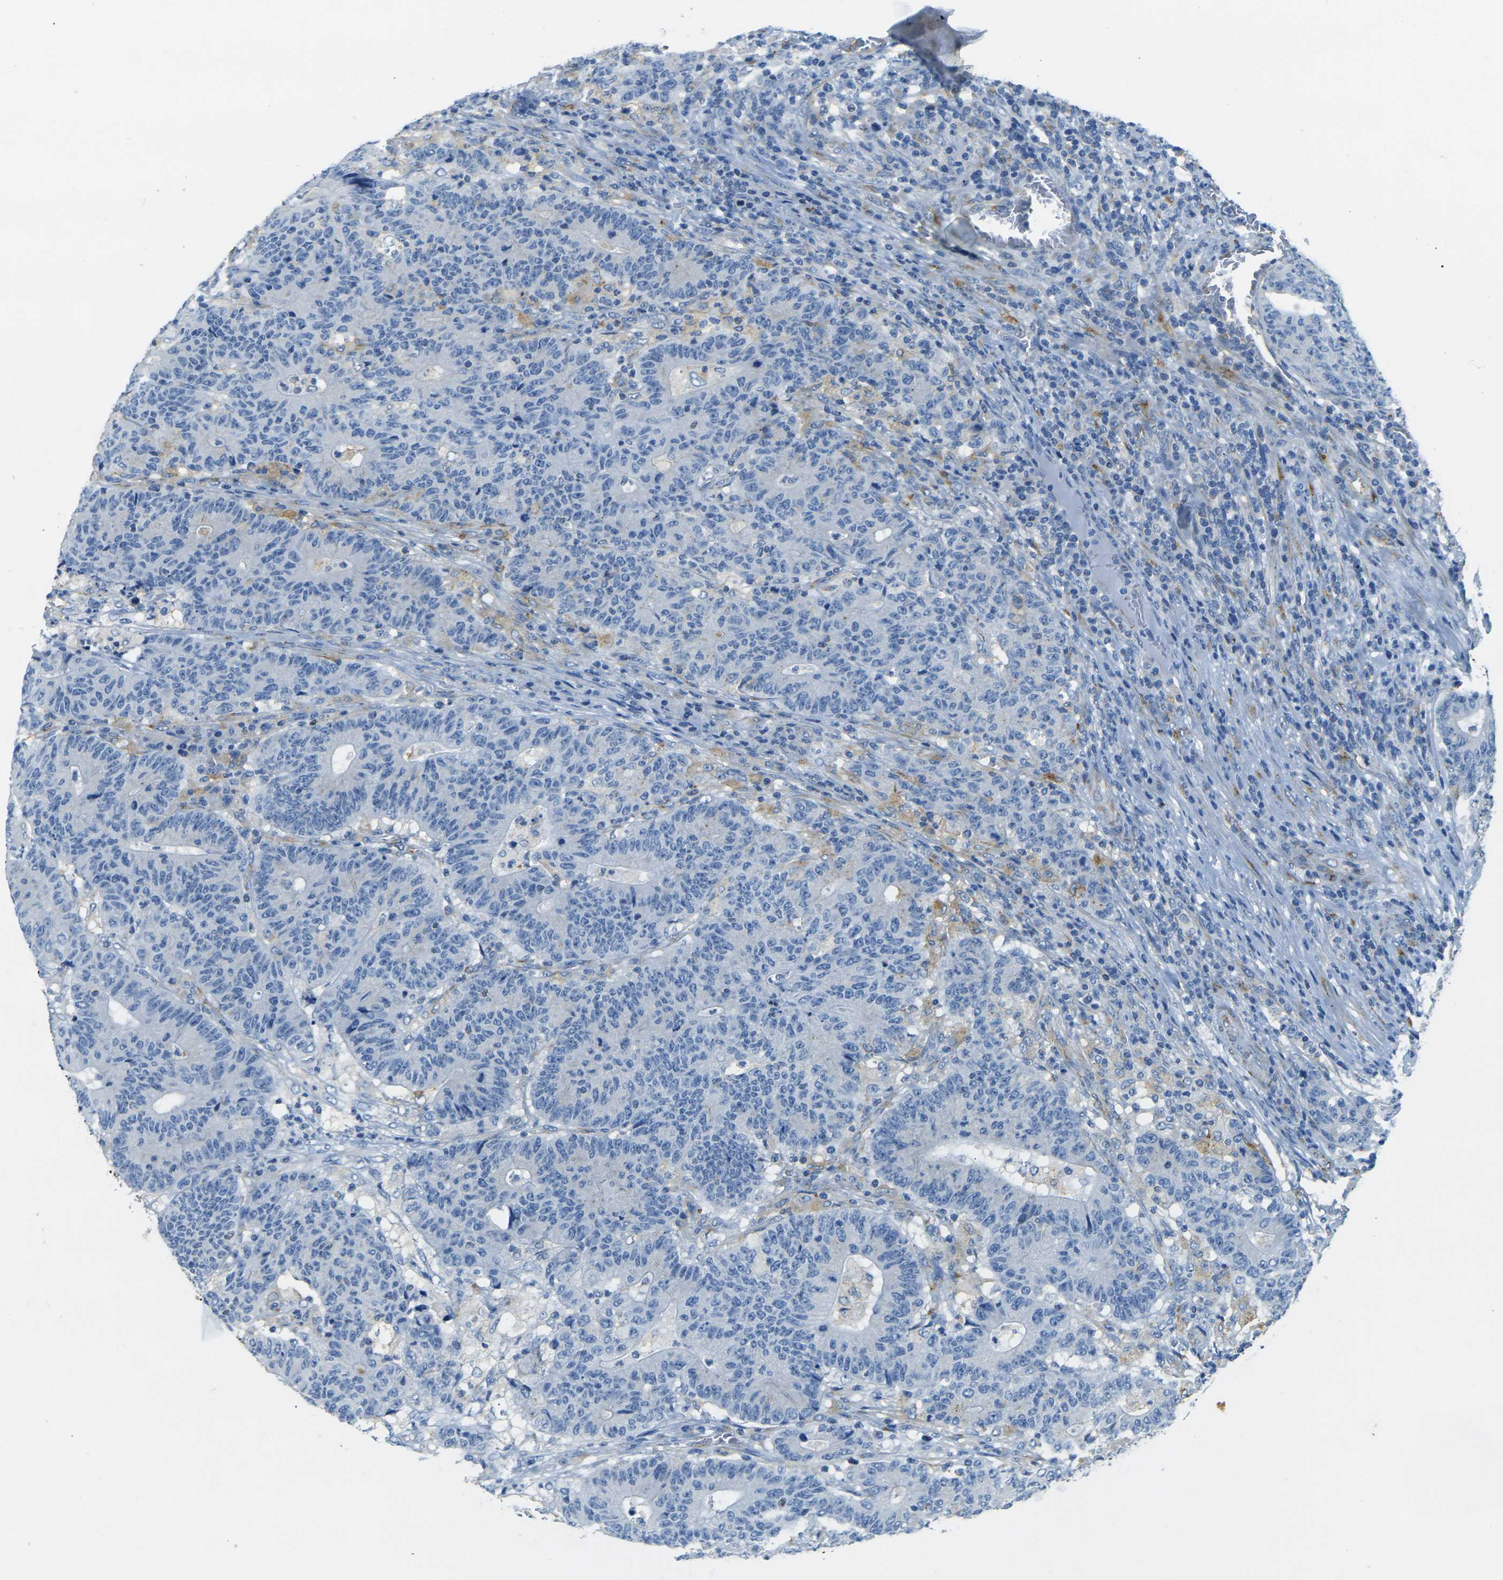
{"staining": {"intensity": "negative", "quantity": "none", "location": "none"}, "tissue": "colorectal cancer", "cell_type": "Tumor cells", "image_type": "cancer", "snomed": [{"axis": "morphology", "description": "Normal tissue, NOS"}, {"axis": "morphology", "description": "Adenocarcinoma, NOS"}, {"axis": "topography", "description": "Colon"}], "caption": "Immunohistochemistry (IHC) image of neoplastic tissue: human colorectal adenocarcinoma stained with DAB (3,3'-diaminobenzidine) shows no significant protein positivity in tumor cells.", "gene": "SORT1", "patient": {"sex": "female", "age": 75}}